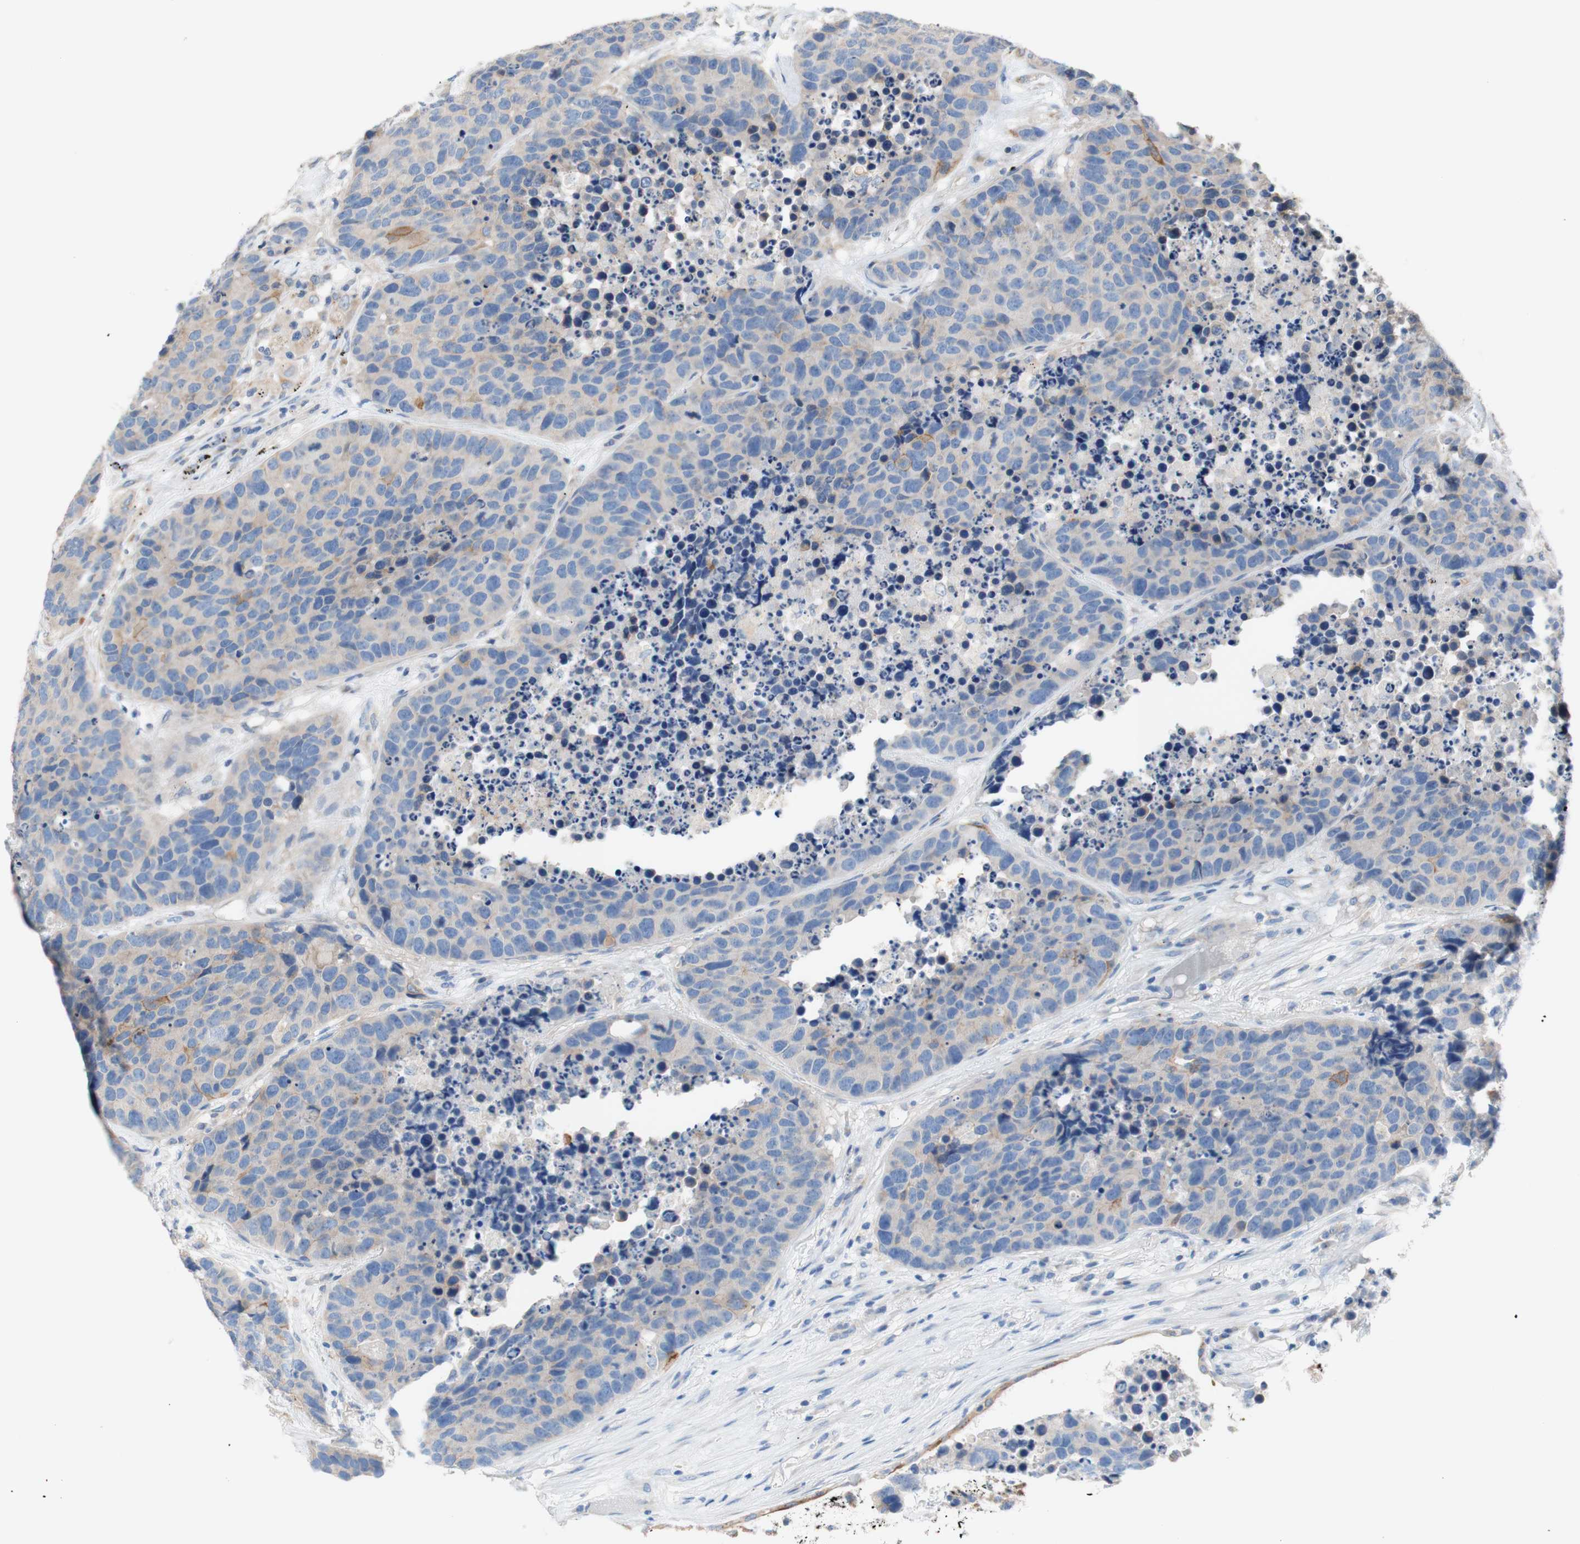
{"staining": {"intensity": "moderate", "quantity": "<25%", "location": "cytoplasmic/membranous"}, "tissue": "carcinoid", "cell_type": "Tumor cells", "image_type": "cancer", "snomed": [{"axis": "morphology", "description": "Carcinoid, malignant, NOS"}, {"axis": "topography", "description": "Lung"}], "caption": "IHC image of human malignant carcinoid stained for a protein (brown), which exhibits low levels of moderate cytoplasmic/membranous positivity in about <25% of tumor cells.", "gene": "F3", "patient": {"sex": "male", "age": 60}}